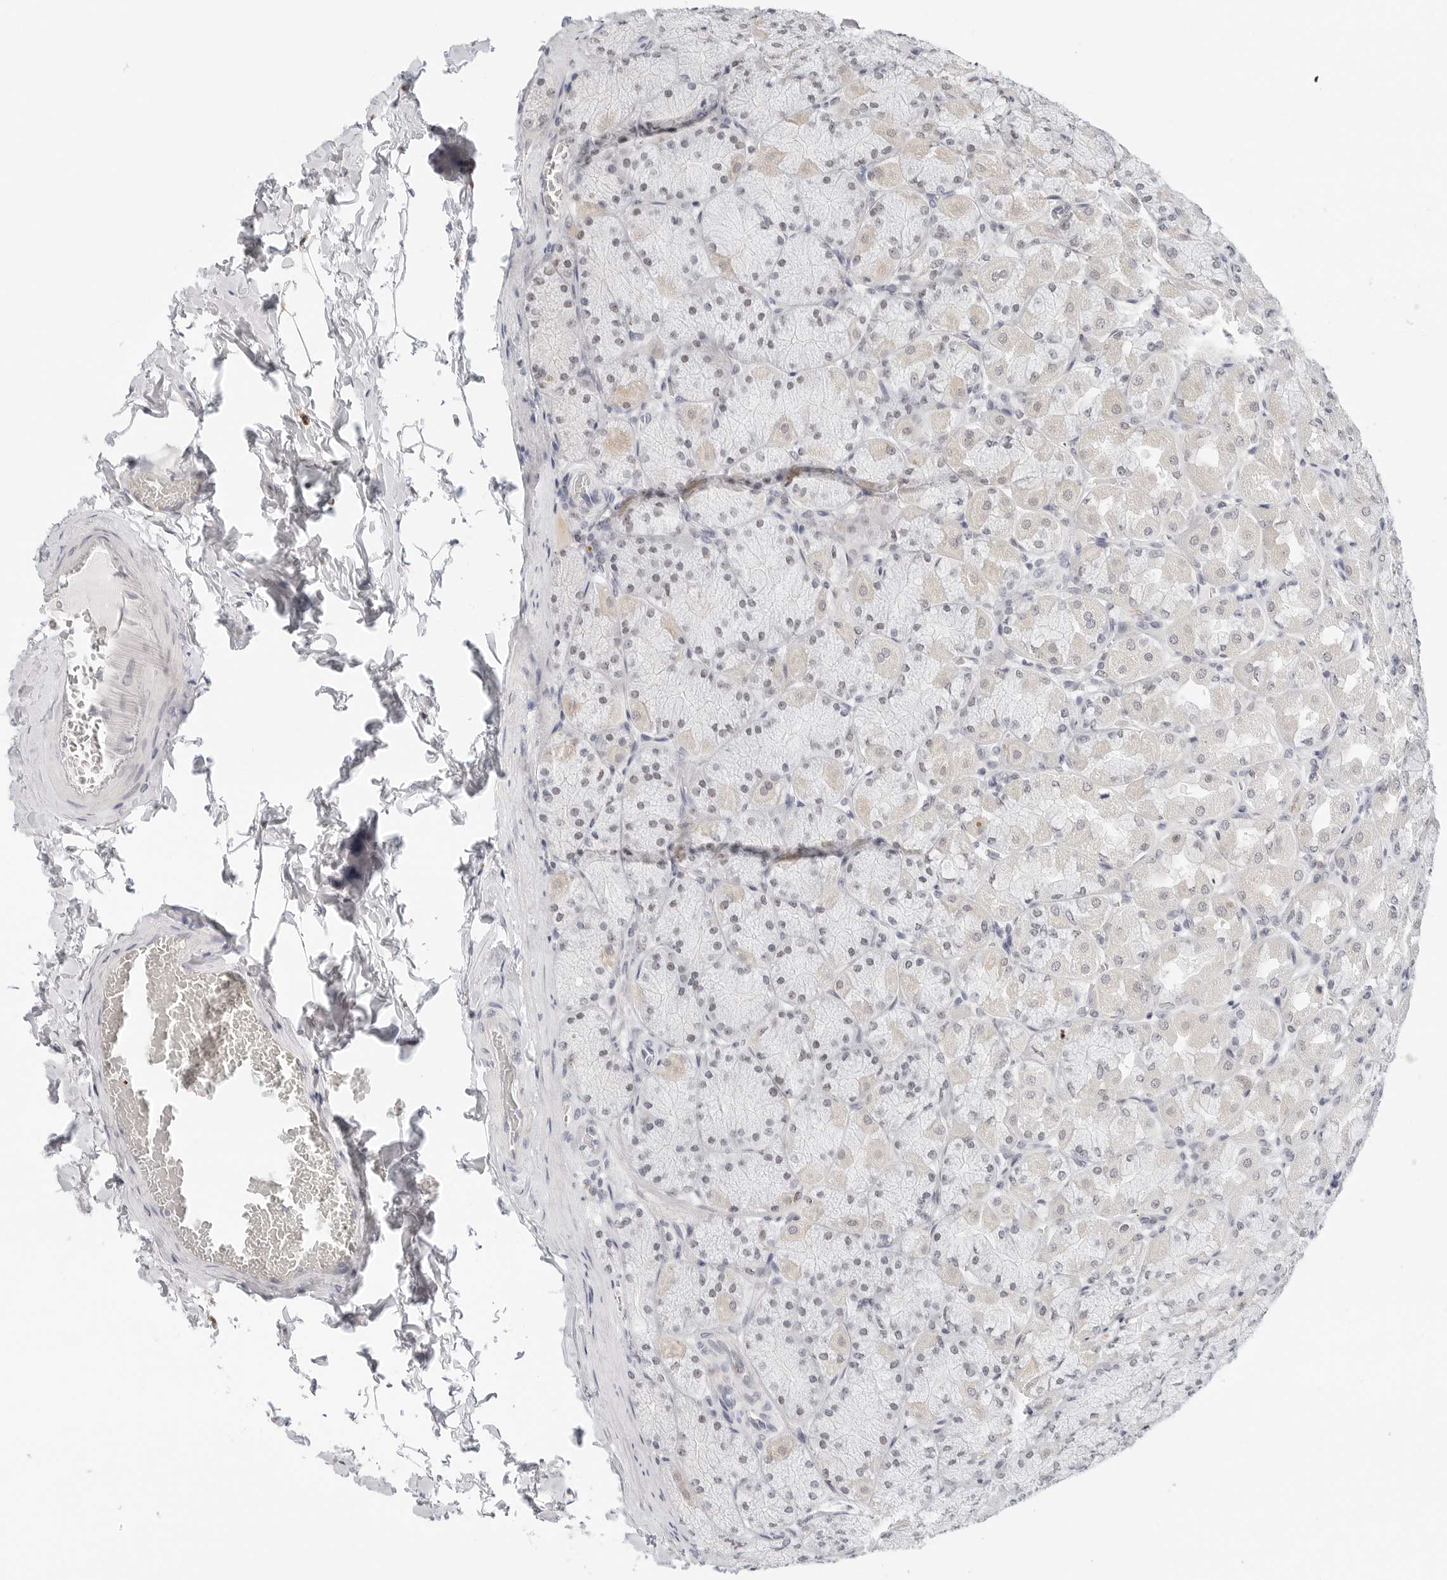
{"staining": {"intensity": "weak", "quantity": "25%-75%", "location": "cytoplasmic/membranous,nuclear"}, "tissue": "stomach", "cell_type": "Glandular cells", "image_type": "normal", "snomed": [{"axis": "morphology", "description": "Normal tissue, NOS"}, {"axis": "topography", "description": "Stomach, upper"}], "caption": "Benign stomach displays weak cytoplasmic/membranous,nuclear positivity in approximately 25%-75% of glandular cells, visualized by immunohistochemistry.", "gene": "TSEN2", "patient": {"sex": "female", "age": 56}}